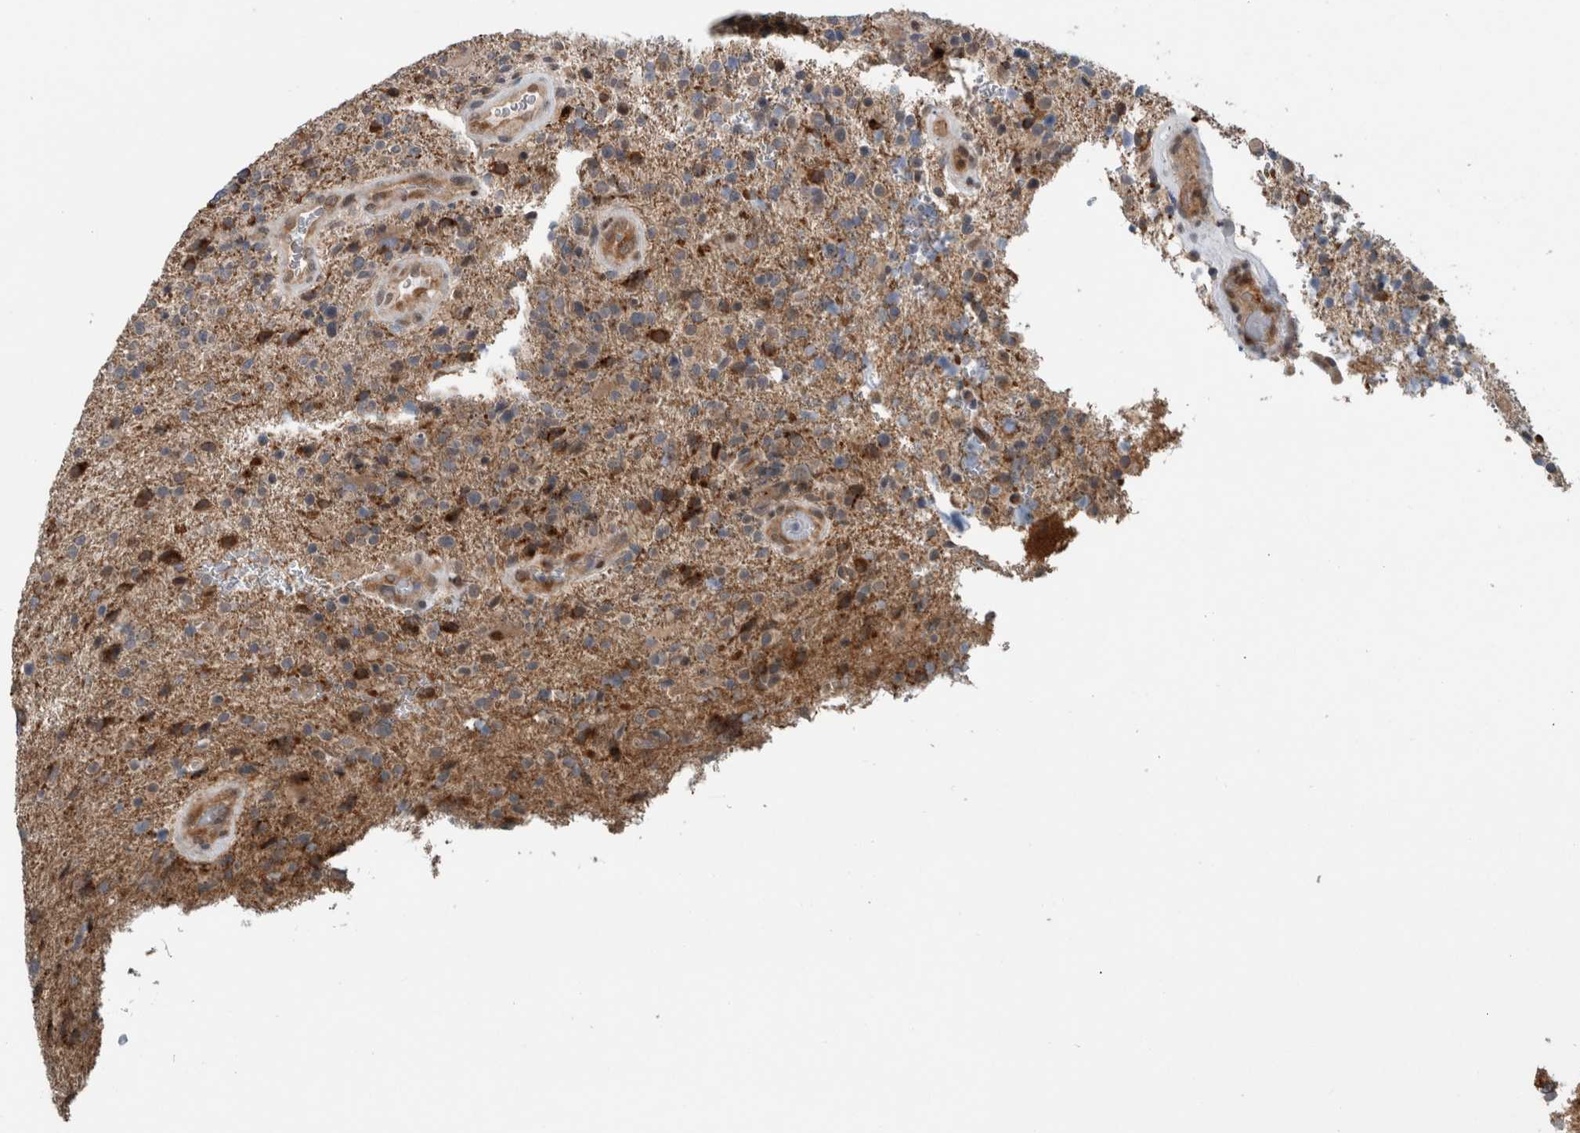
{"staining": {"intensity": "strong", "quantity": "25%-75%", "location": "cytoplasmic/membranous"}, "tissue": "glioma", "cell_type": "Tumor cells", "image_type": "cancer", "snomed": [{"axis": "morphology", "description": "Glioma, malignant, High grade"}, {"axis": "topography", "description": "Brain"}], "caption": "Immunohistochemical staining of glioma demonstrates high levels of strong cytoplasmic/membranous positivity in approximately 25%-75% of tumor cells.", "gene": "GBA2", "patient": {"sex": "male", "age": 72}}